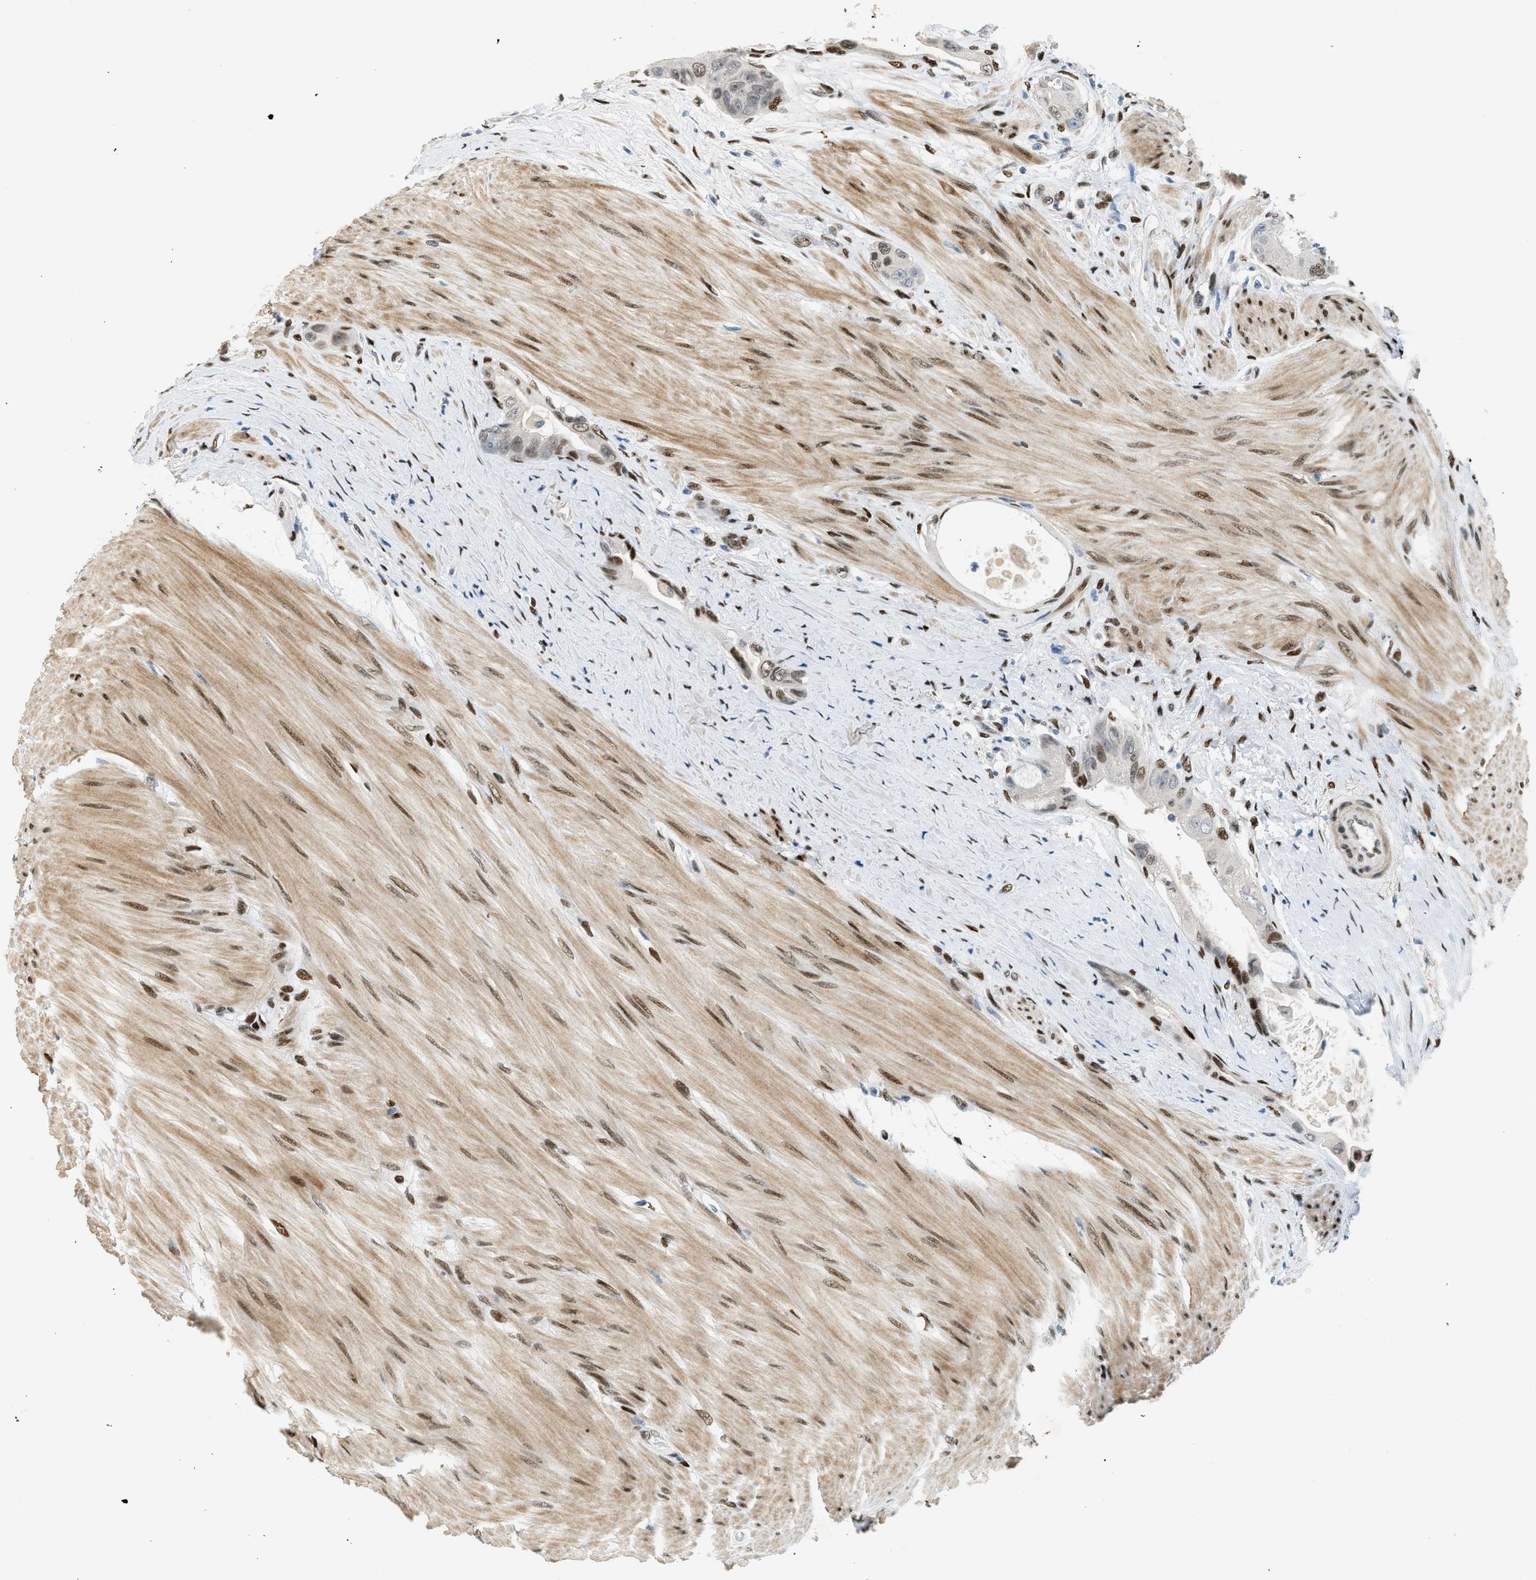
{"staining": {"intensity": "moderate", "quantity": ">75%", "location": "nuclear"}, "tissue": "colorectal cancer", "cell_type": "Tumor cells", "image_type": "cancer", "snomed": [{"axis": "morphology", "description": "Adenocarcinoma, NOS"}, {"axis": "topography", "description": "Rectum"}], "caption": "Immunohistochemical staining of human adenocarcinoma (colorectal) exhibits moderate nuclear protein staining in approximately >75% of tumor cells.", "gene": "ZBTB20", "patient": {"sex": "male", "age": 51}}